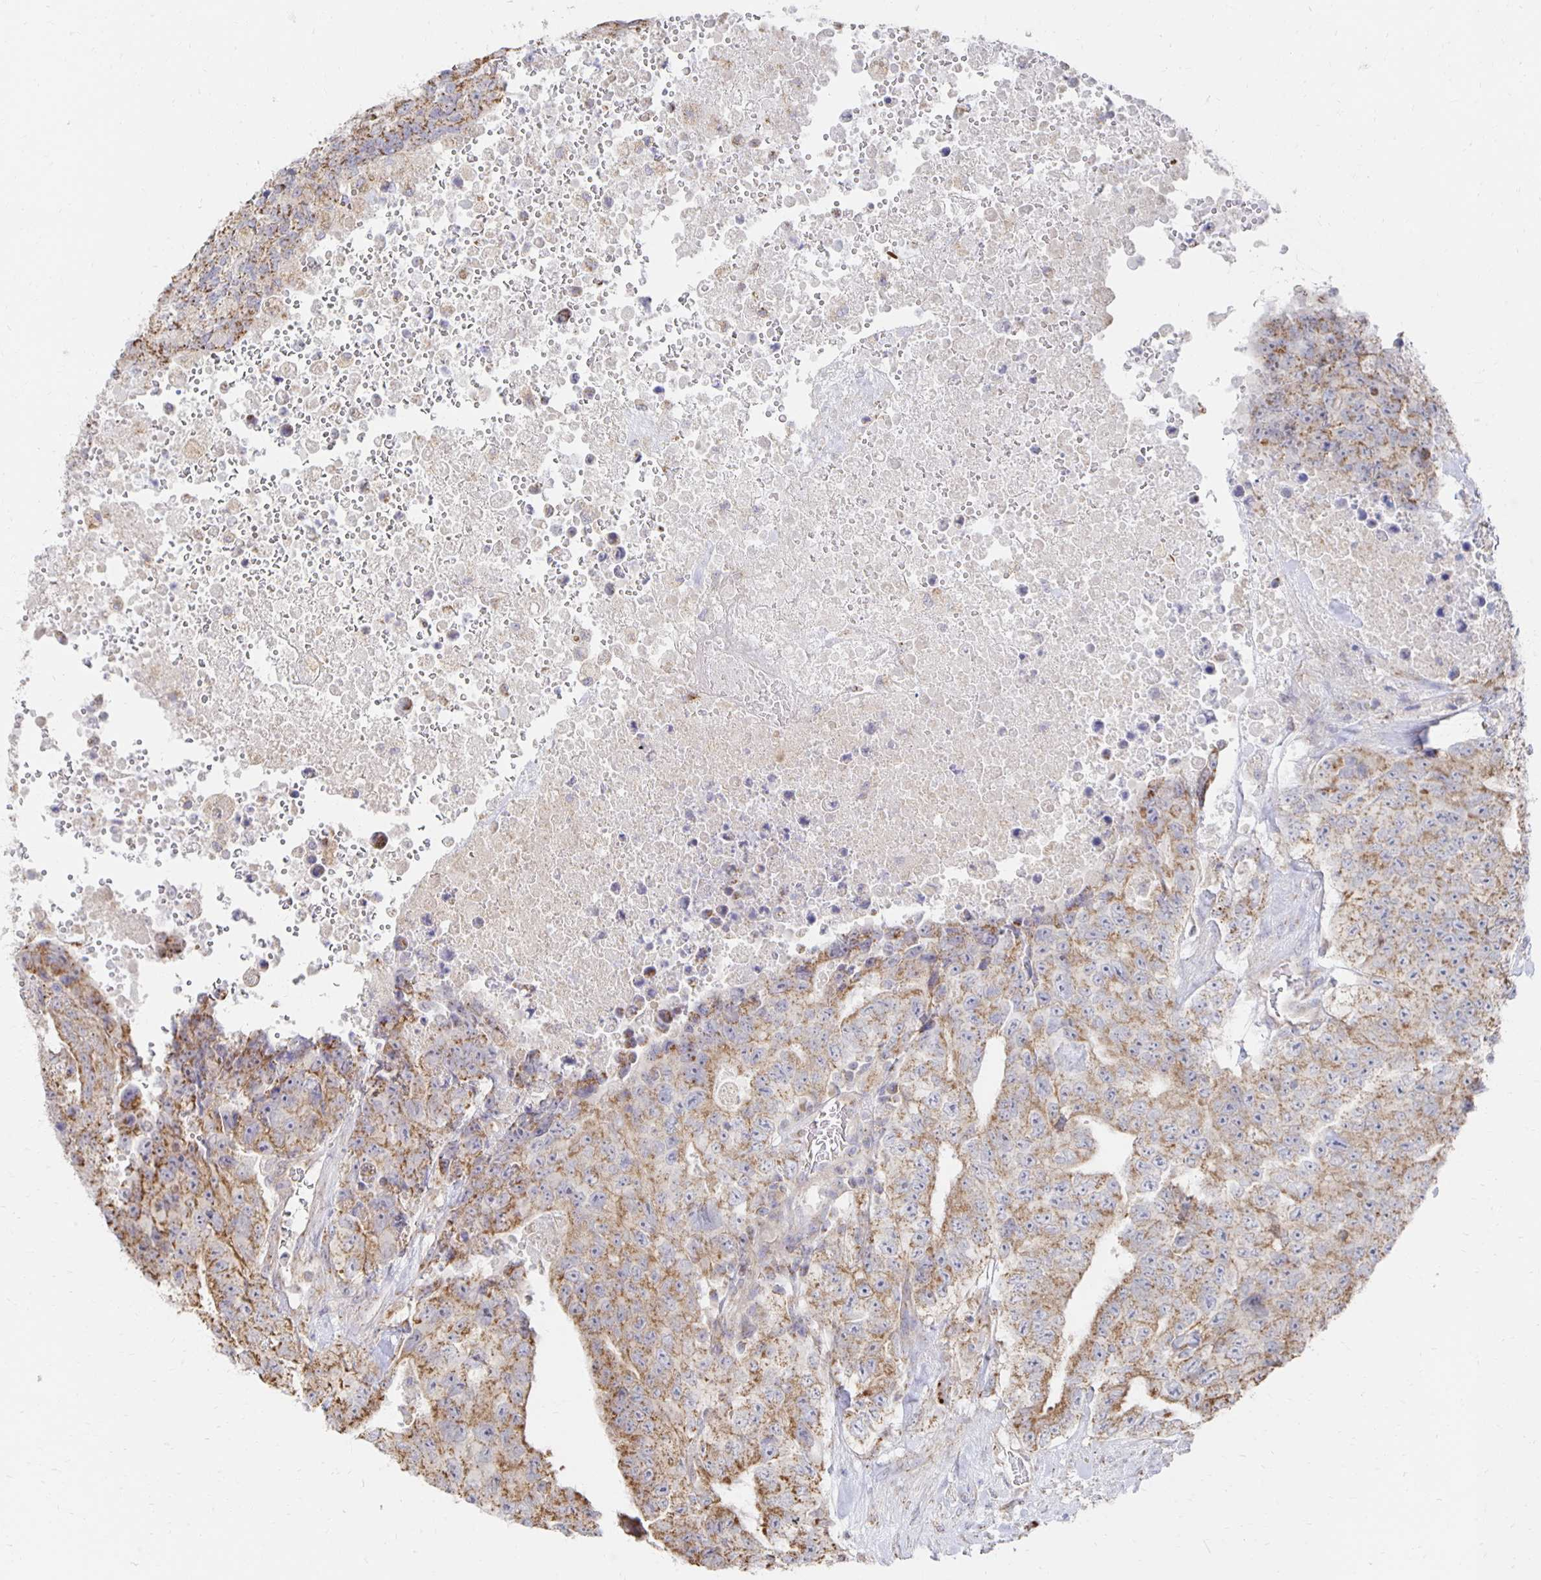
{"staining": {"intensity": "moderate", "quantity": ">75%", "location": "cytoplasmic/membranous"}, "tissue": "testis cancer", "cell_type": "Tumor cells", "image_type": "cancer", "snomed": [{"axis": "morphology", "description": "Carcinoma, Embryonal, NOS"}, {"axis": "topography", "description": "Testis"}], "caption": "Immunohistochemical staining of human testis embryonal carcinoma exhibits moderate cytoplasmic/membranous protein expression in about >75% of tumor cells. The protein is shown in brown color, while the nuclei are stained blue.", "gene": "NKX2-8", "patient": {"sex": "male", "age": 24}}